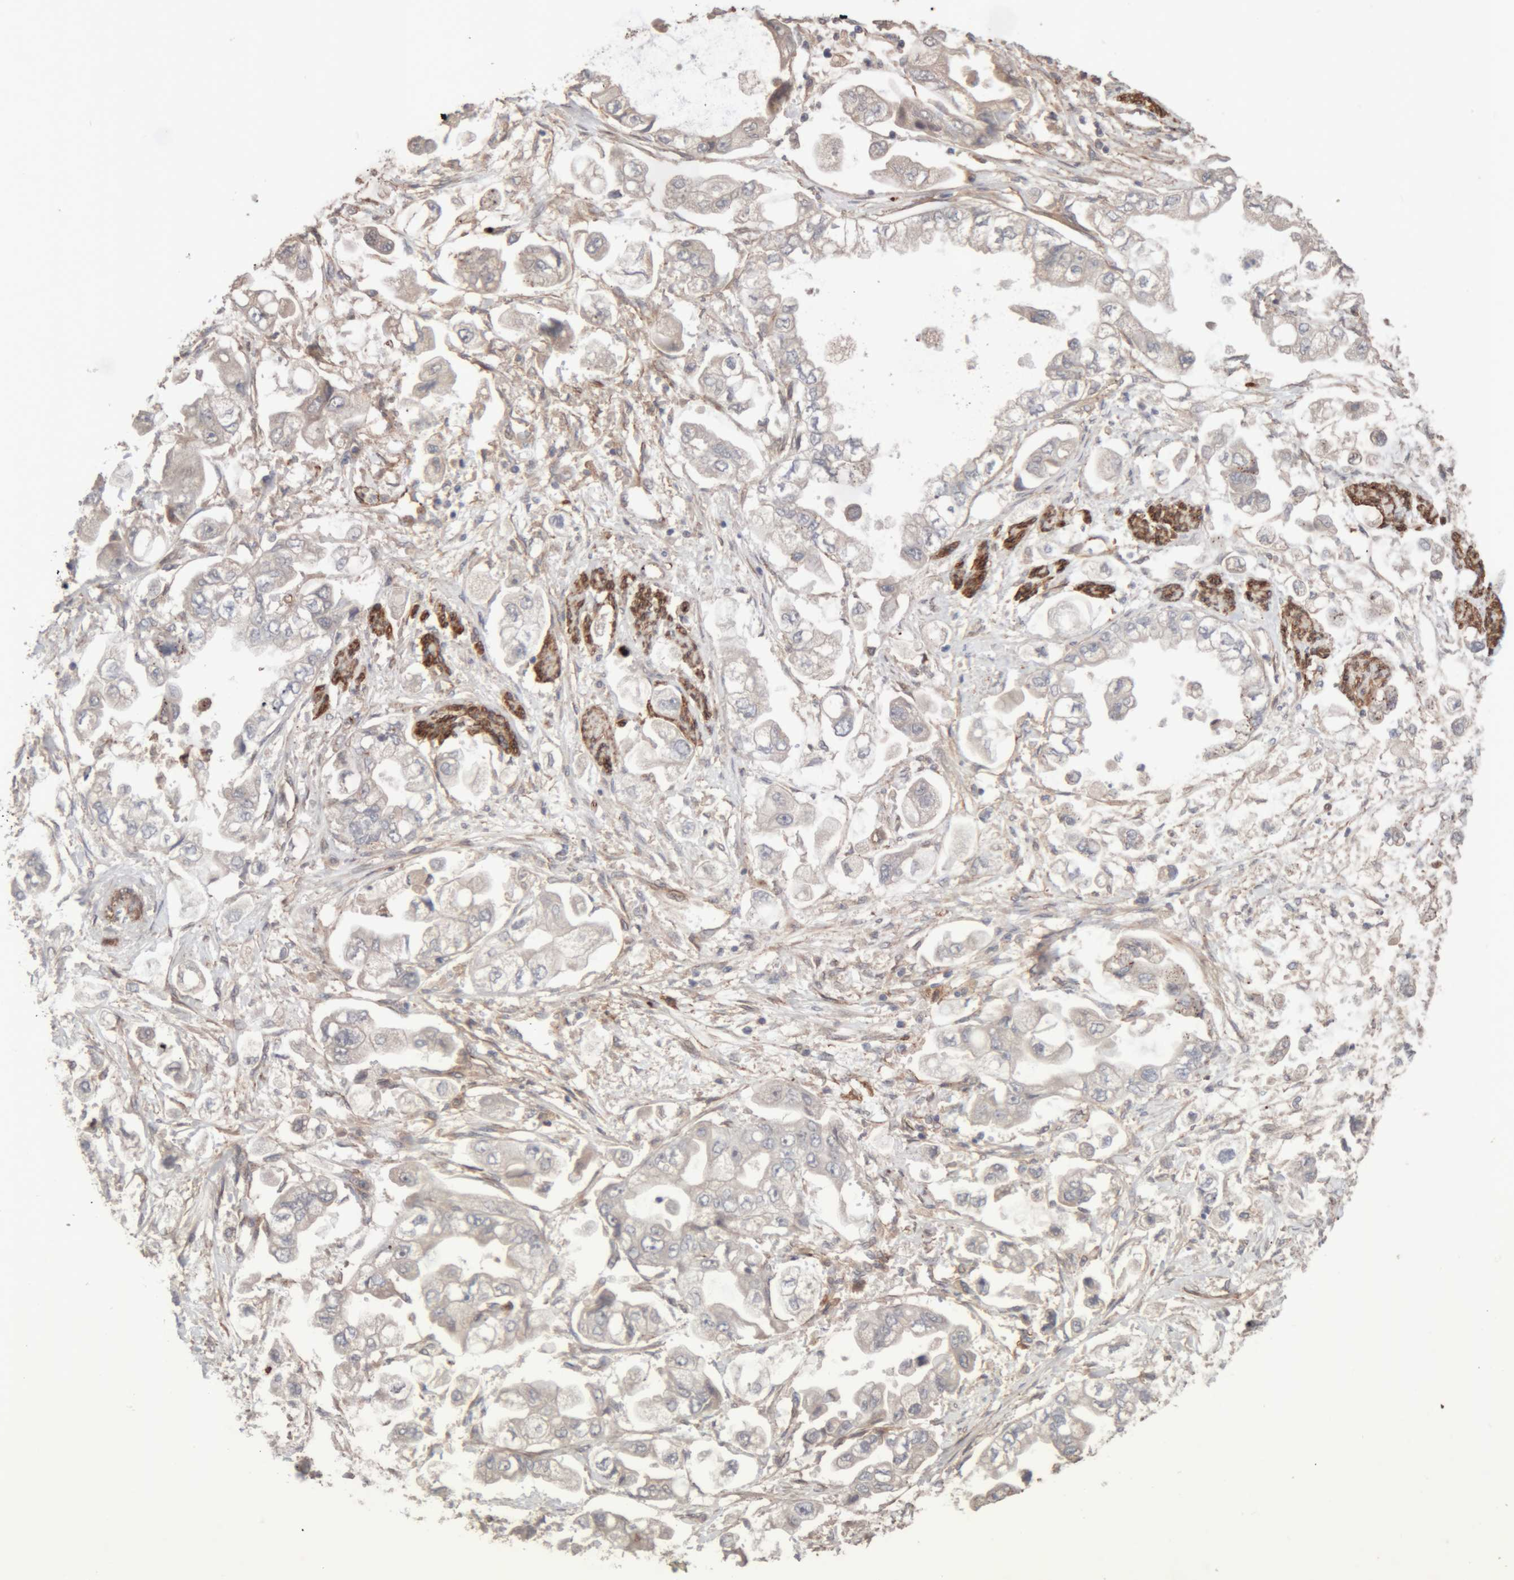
{"staining": {"intensity": "negative", "quantity": "none", "location": "none"}, "tissue": "stomach cancer", "cell_type": "Tumor cells", "image_type": "cancer", "snomed": [{"axis": "morphology", "description": "Adenocarcinoma, NOS"}, {"axis": "topography", "description": "Stomach"}], "caption": "Tumor cells are negative for protein expression in human adenocarcinoma (stomach). (Brightfield microscopy of DAB IHC at high magnification).", "gene": "RAB32", "patient": {"sex": "male", "age": 62}}